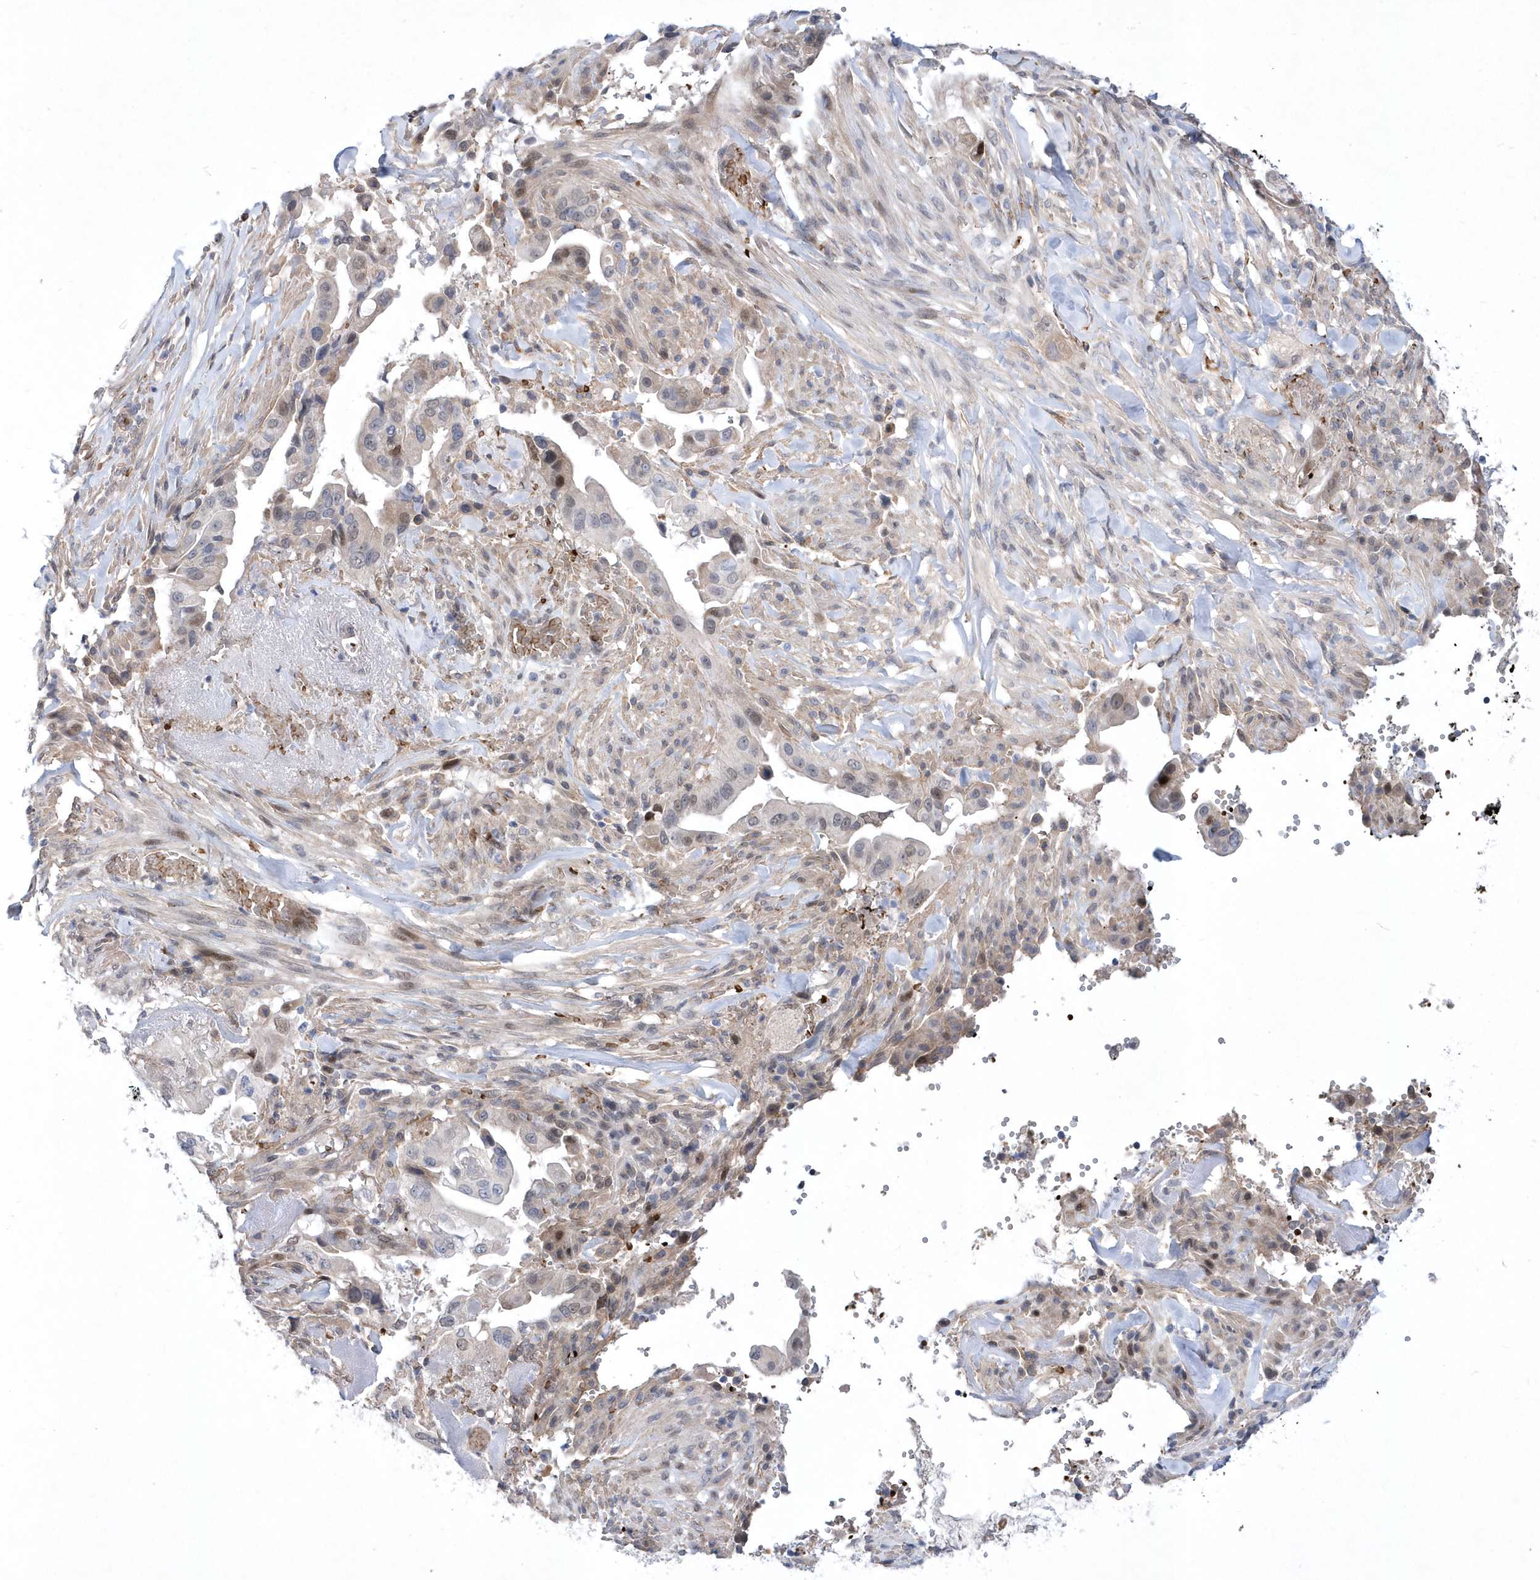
{"staining": {"intensity": "negative", "quantity": "none", "location": "none"}, "tissue": "pancreatic cancer", "cell_type": "Tumor cells", "image_type": "cancer", "snomed": [{"axis": "morphology", "description": "Inflammation, NOS"}, {"axis": "morphology", "description": "Adenocarcinoma, NOS"}, {"axis": "topography", "description": "Pancreas"}], "caption": "High magnification brightfield microscopy of pancreatic cancer stained with DAB (brown) and counterstained with hematoxylin (blue): tumor cells show no significant expression.", "gene": "ZNF875", "patient": {"sex": "female", "age": 56}}